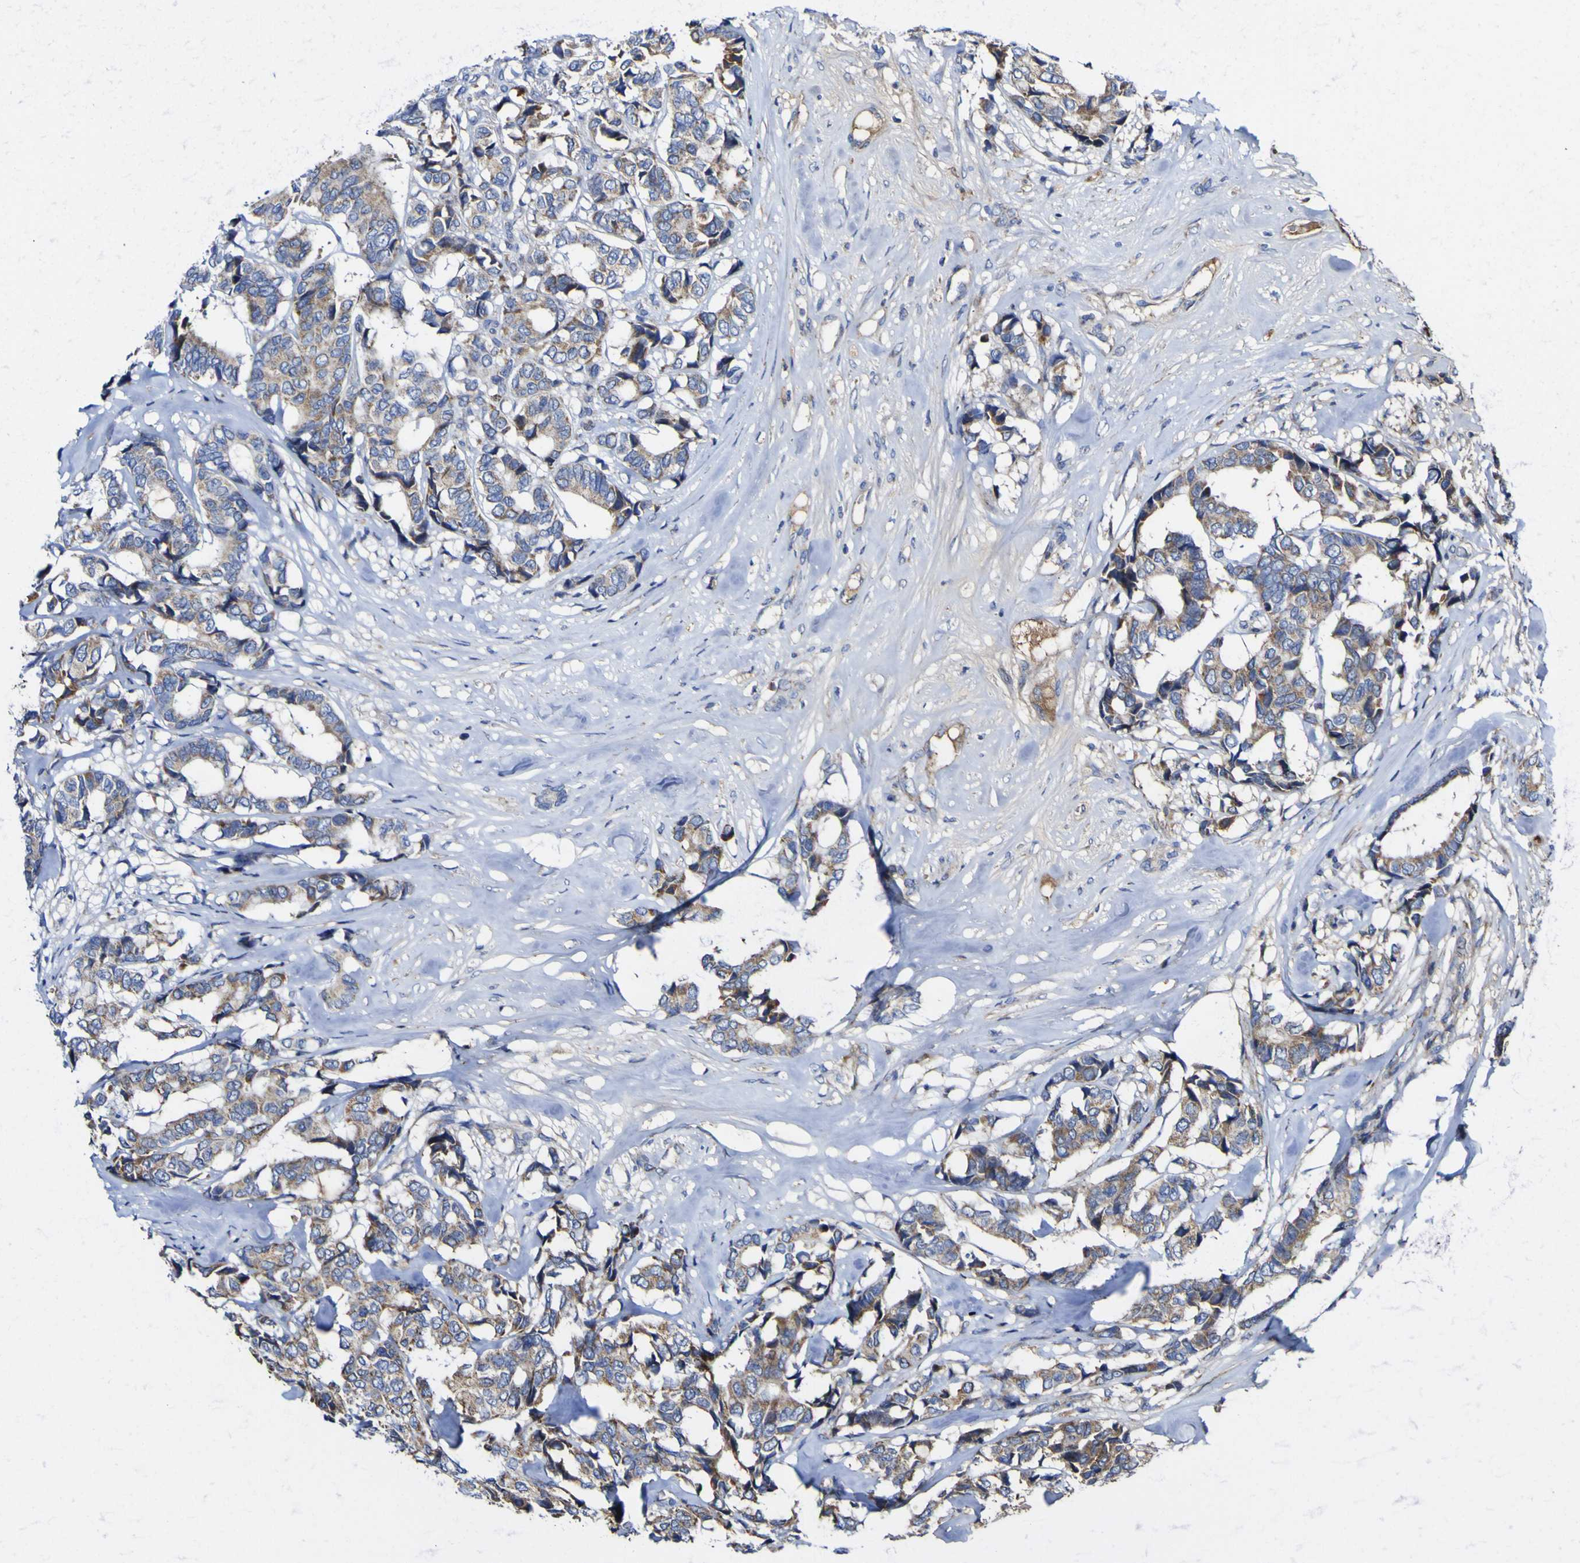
{"staining": {"intensity": "moderate", "quantity": ">75%", "location": "cytoplasmic/membranous"}, "tissue": "breast cancer", "cell_type": "Tumor cells", "image_type": "cancer", "snomed": [{"axis": "morphology", "description": "Duct carcinoma"}, {"axis": "topography", "description": "Breast"}], "caption": "Protein staining reveals moderate cytoplasmic/membranous expression in about >75% of tumor cells in breast invasive ductal carcinoma.", "gene": "CCDC90B", "patient": {"sex": "female", "age": 87}}